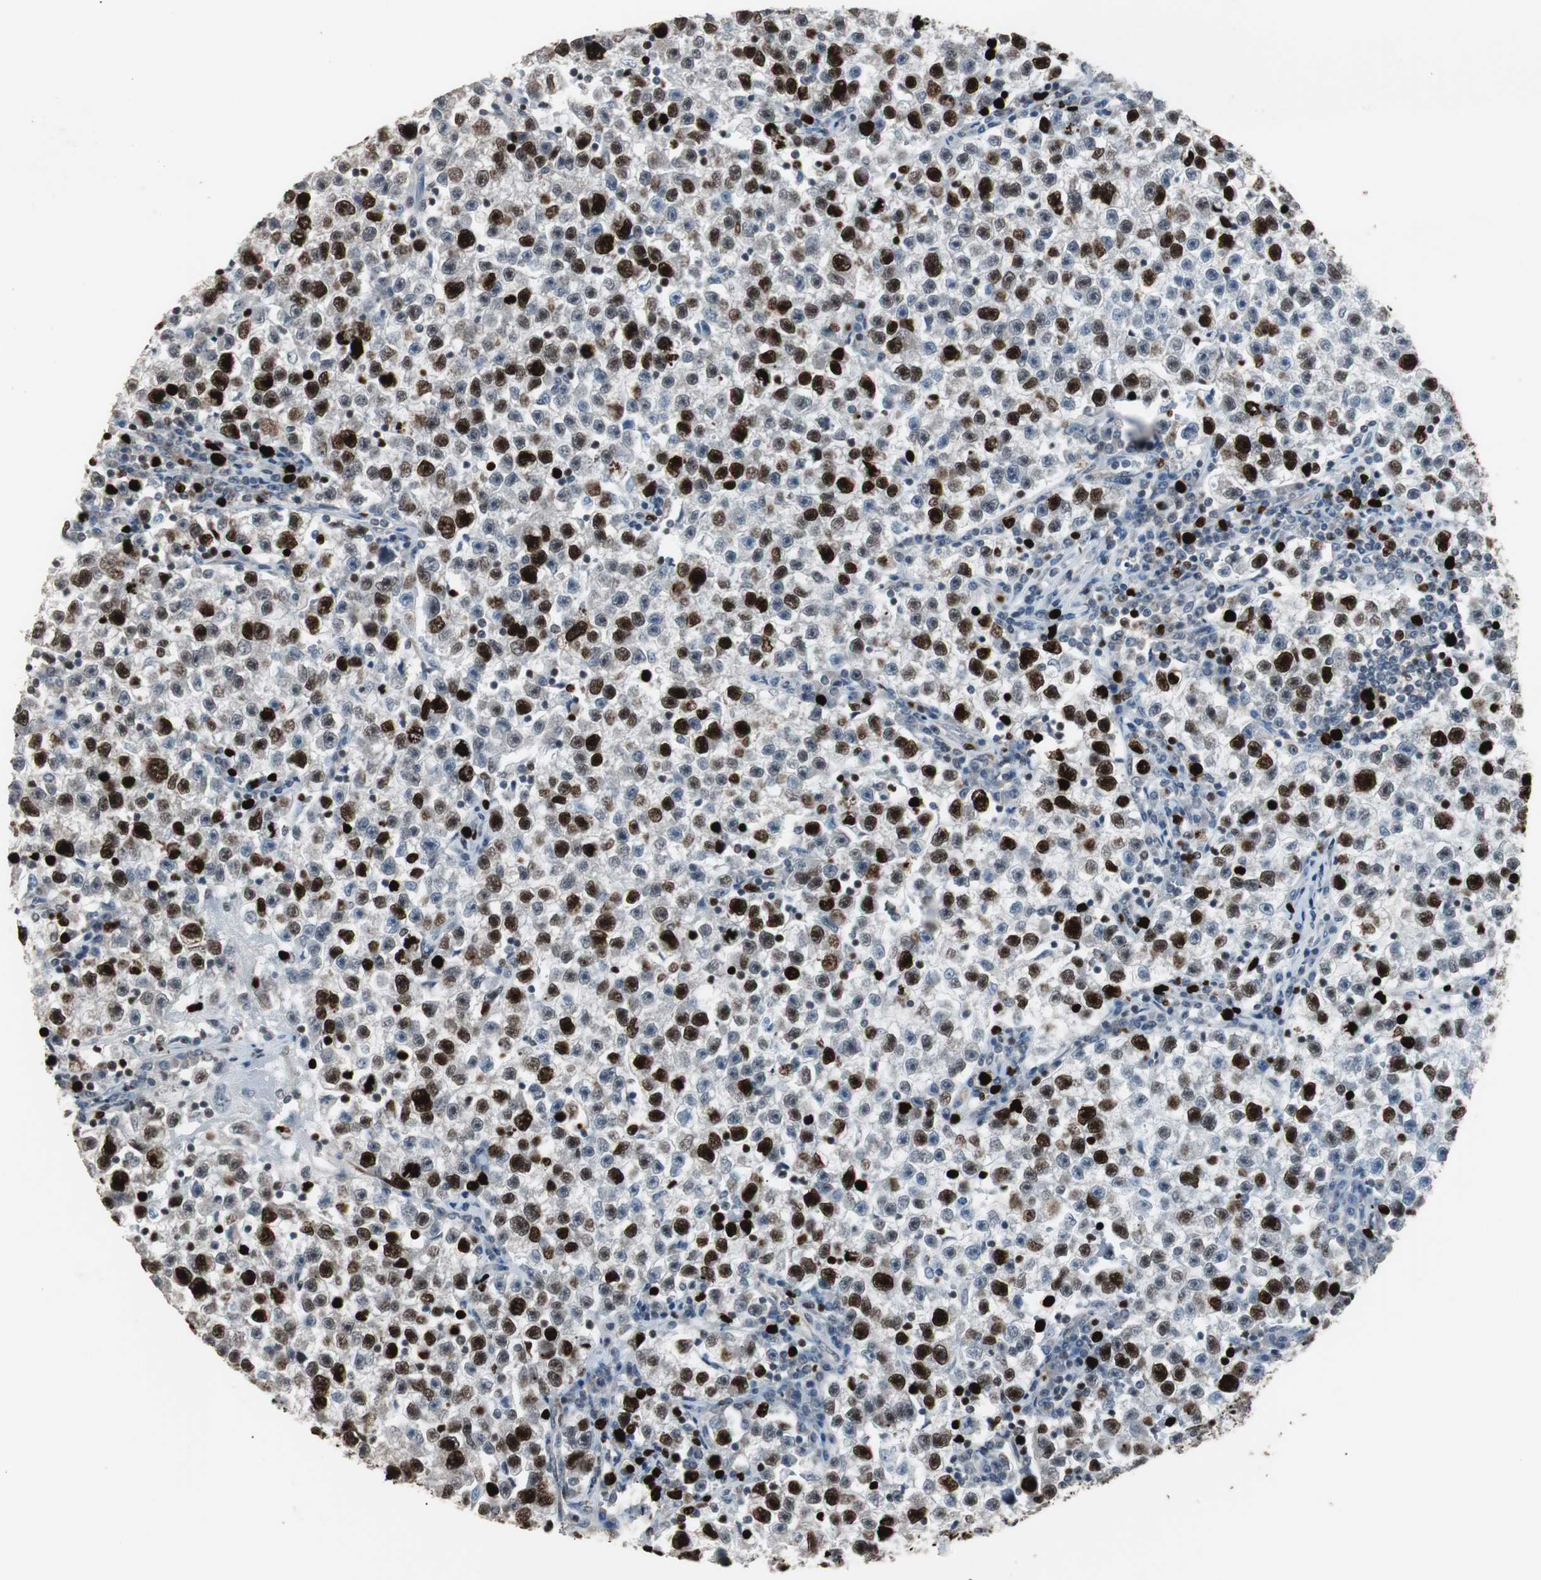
{"staining": {"intensity": "strong", "quantity": "25%-75%", "location": "nuclear"}, "tissue": "testis cancer", "cell_type": "Tumor cells", "image_type": "cancer", "snomed": [{"axis": "morphology", "description": "Seminoma, NOS"}, {"axis": "topography", "description": "Testis"}], "caption": "DAB (3,3'-diaminobenzidine) immunohistochemical staining of human testis seminoma exhibits strong nuclear protein staining in approximately 25%-75% of tumor cells.", "gene": "TOP2A", "patient": {"sex": "male", "age": 22}}